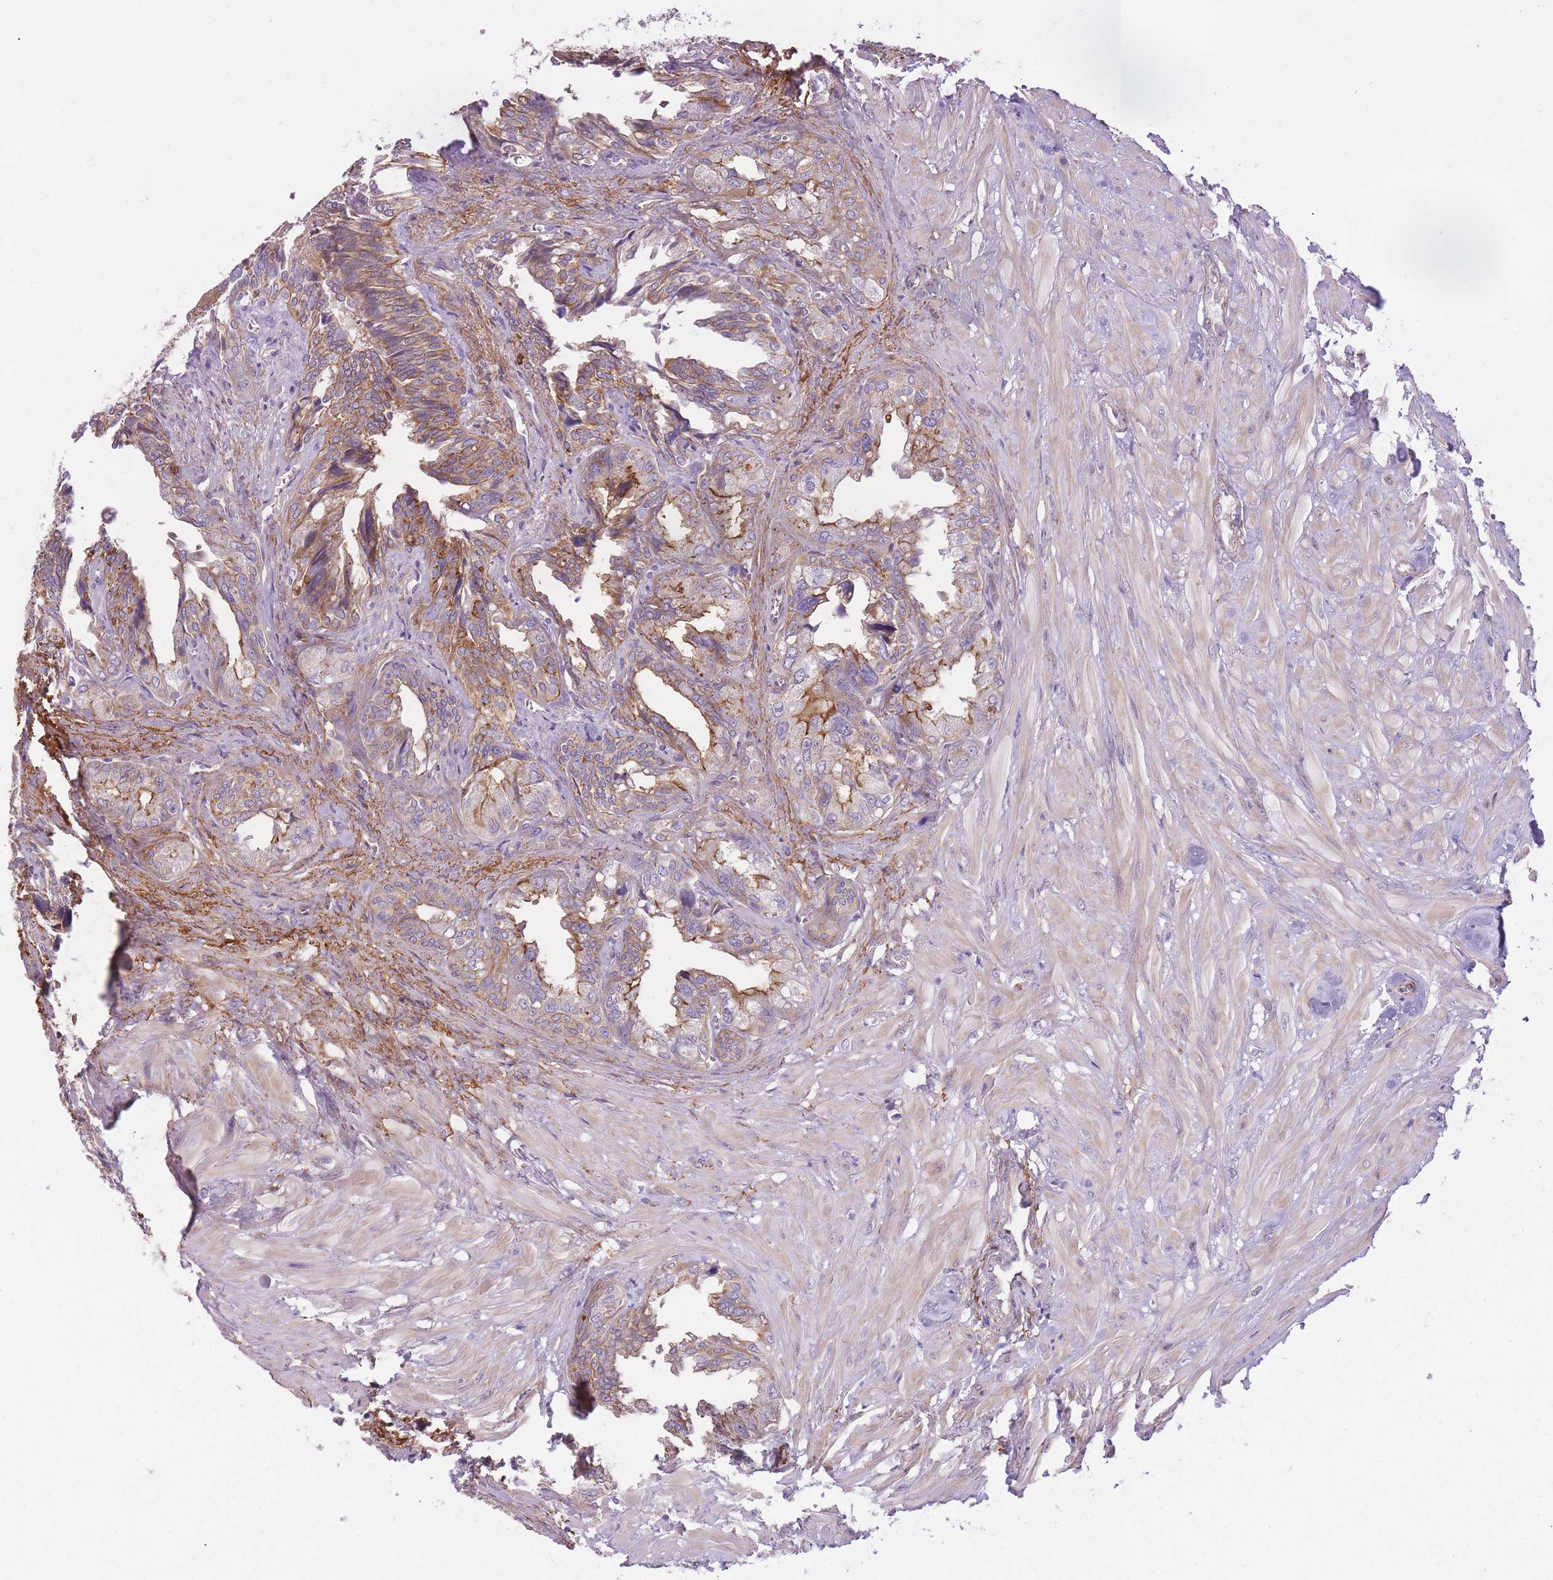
{"staining": {"intensity": "moderate", "quantity": "25%-75%", "location": "cytoplasmic/membranous"}, "tissue": "seminal vesicle", "cell_type": "Glandular cells", "image_type": "normal", "snomed": [{"axis": "morphology", "description": "Normal tissue, NOS"}, {"axis": "topography", "description": "Seminal veicle"}], "caption": "A medium amount of moderate cytoplasmic/membranous positivity is present in approximately 25%-75% of glandular cells in unremarkable seminal vesicle. (IHC, brightfield microscopy, high magnification).", "gene": "REV1", "patient": {"sex": "male", "age": 67}}